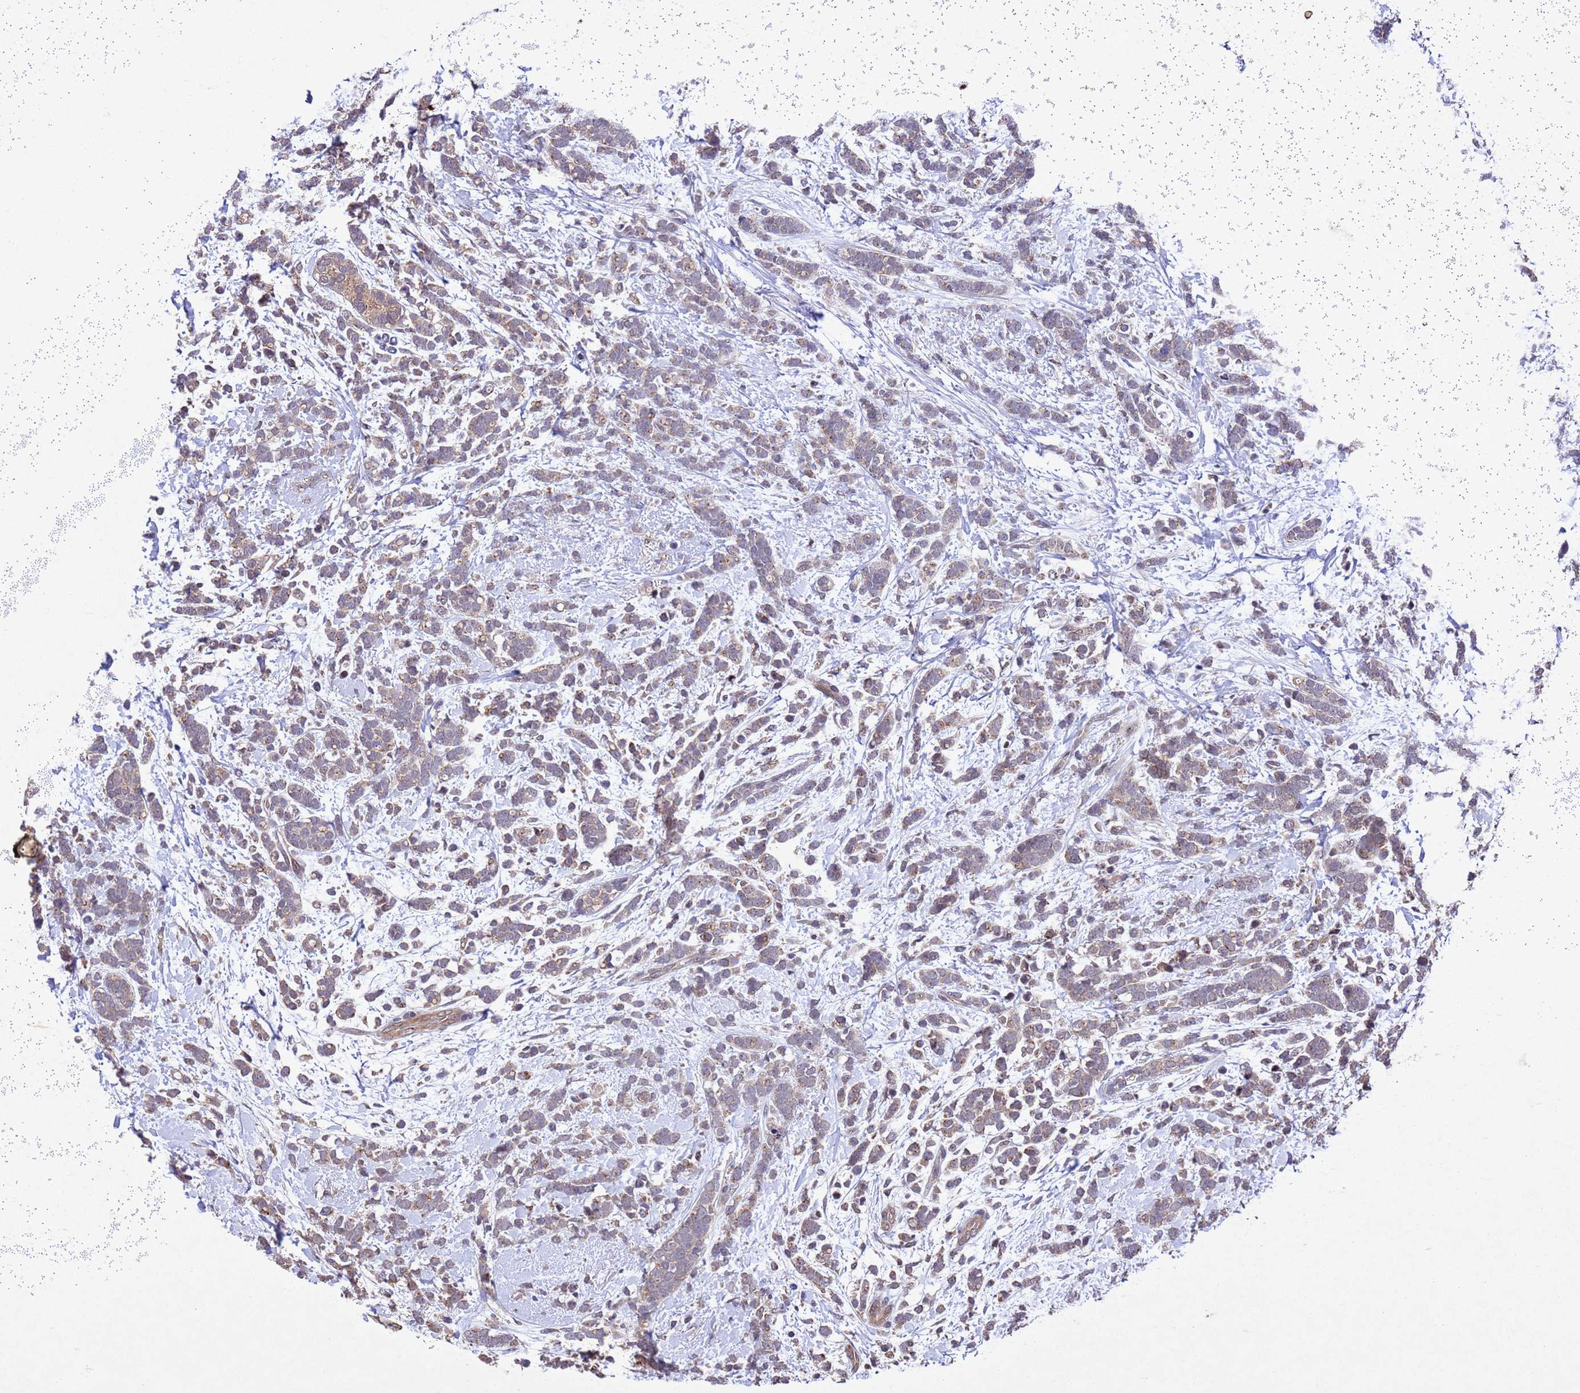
{"staining": {"intensity": "weak", "quantity": ">75%", "location": "cytoplasmic/membranous"}, "tissue": "breast cancer", "cell_type": "Tumor cells", "image_type": "cancer", "snomed": [{"axis": "morphology", "description": "Lobular carcinoma"}, {"axis": "topography", "description": "Breast"}], "caption": "Tumor cells show low levels of weak cytoplasmic/membranous expression in about >75% of cells in human lobular carcinoma (breast). (IHC, brightfield microscopy, high magnification).", "gene": "TBK1", "patient": {"sex": "female", "age": 58}}